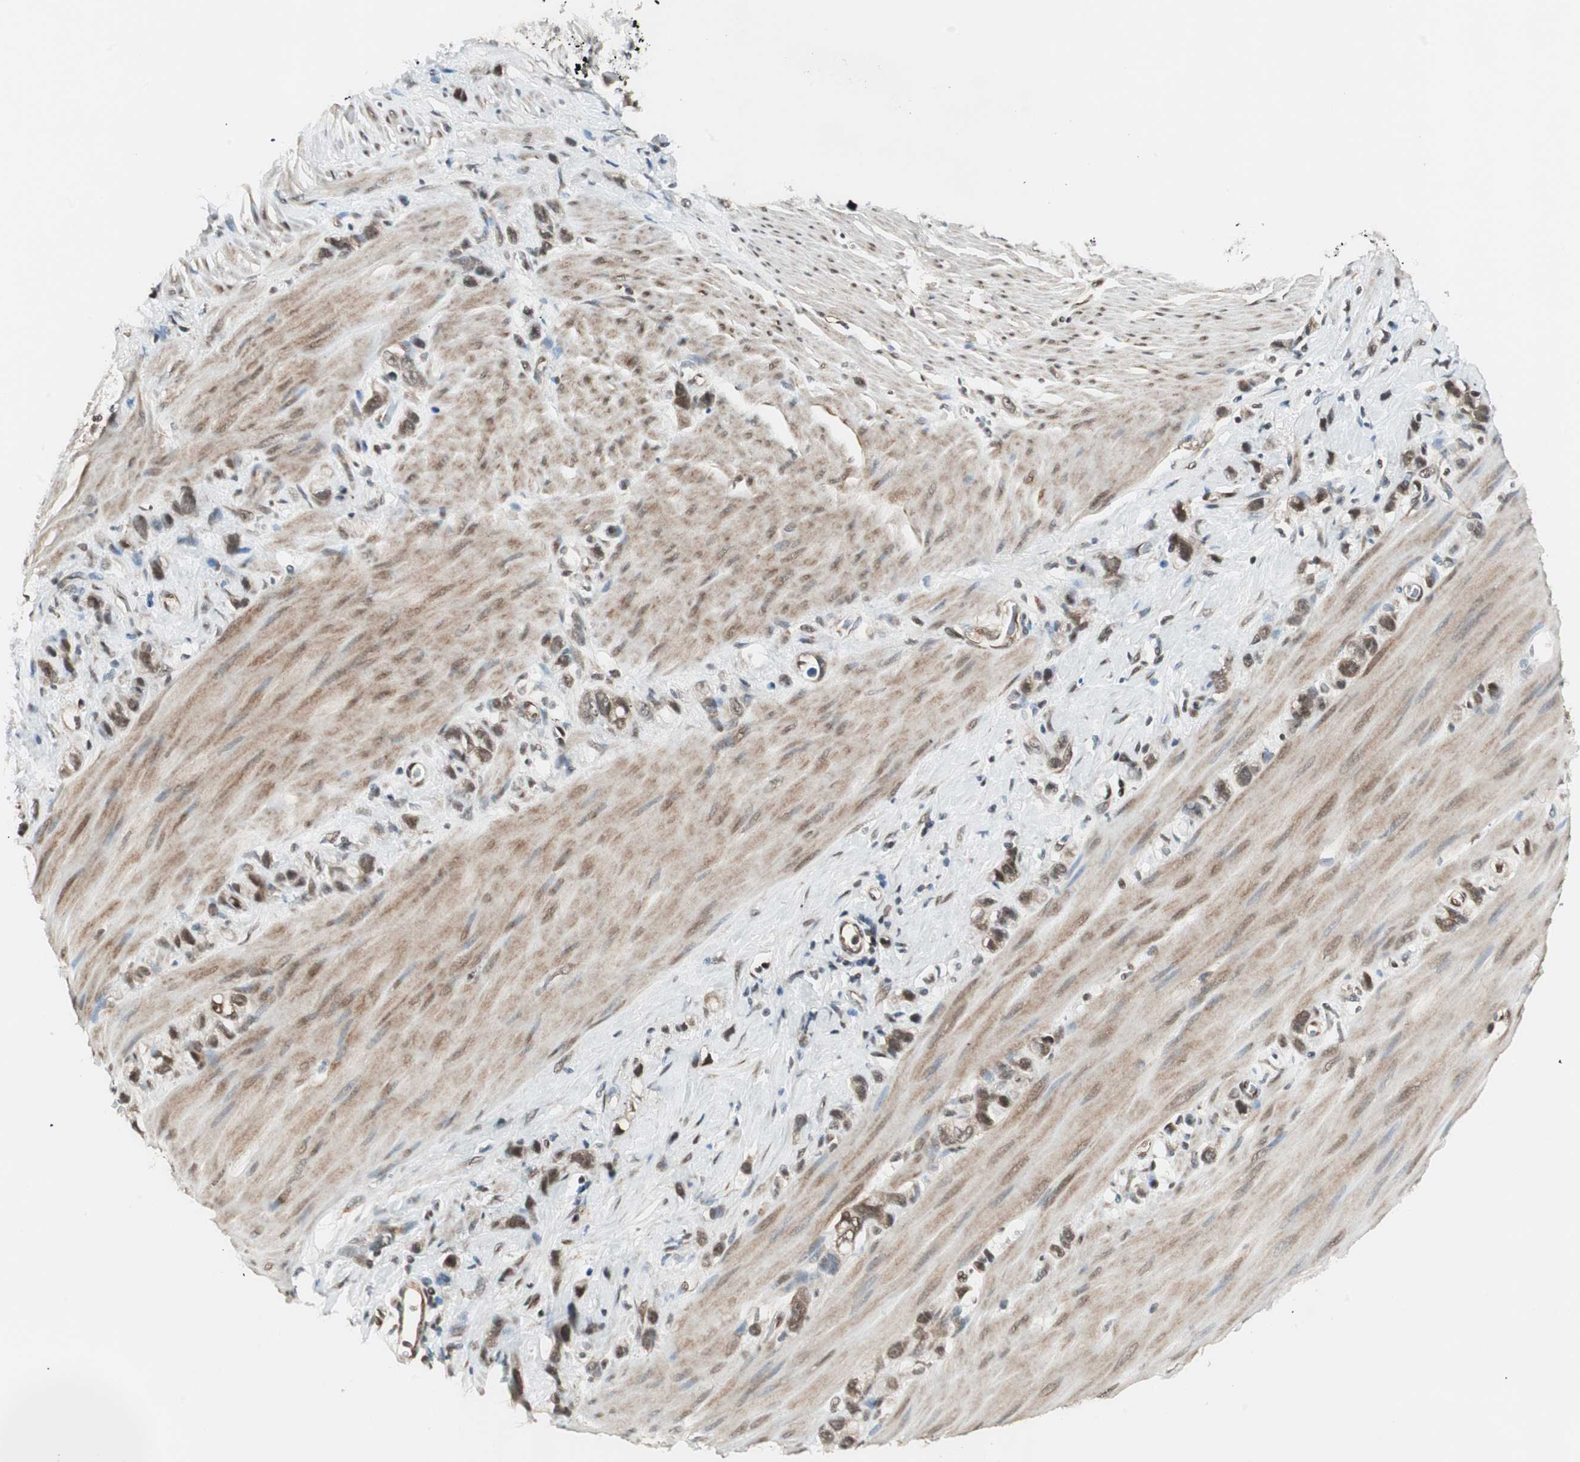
{"staining": {"intensity": "strong", "quantity": ">75%", "location": "cytoplasmic/membranous,nuclear"}, "tissue": "stomach cancer", "cell_type": "Tumor cells", "image_type": "cancer", "snomed": [{"axis": "morphology", "description": "Normal tissue, NOS"}, {"axis": "morphology", "description": "Adenocarcinoma, NOS"}, {"axis": "morphology", "description": "Adenocarcinoma, High grade"}, {"axis": "topography", "description": "Stomach, upper"}, {"axis": "topography", "description": "Stomach"}], "caption": "A photomicrograph of human stomach cancer stained for a protein reveals strong cytoplasmic/membranous and nuclear brown staining in tumor cells. The staining was performed using DAB (3,3'-diaminobenzidine) to visualize the protein expression in brown, while the nuclei were stained in blue with hematoxylin (Magnification: 20x).", "gene": "ZBTB17", "patient": {"sex": "female", "age": 65}}